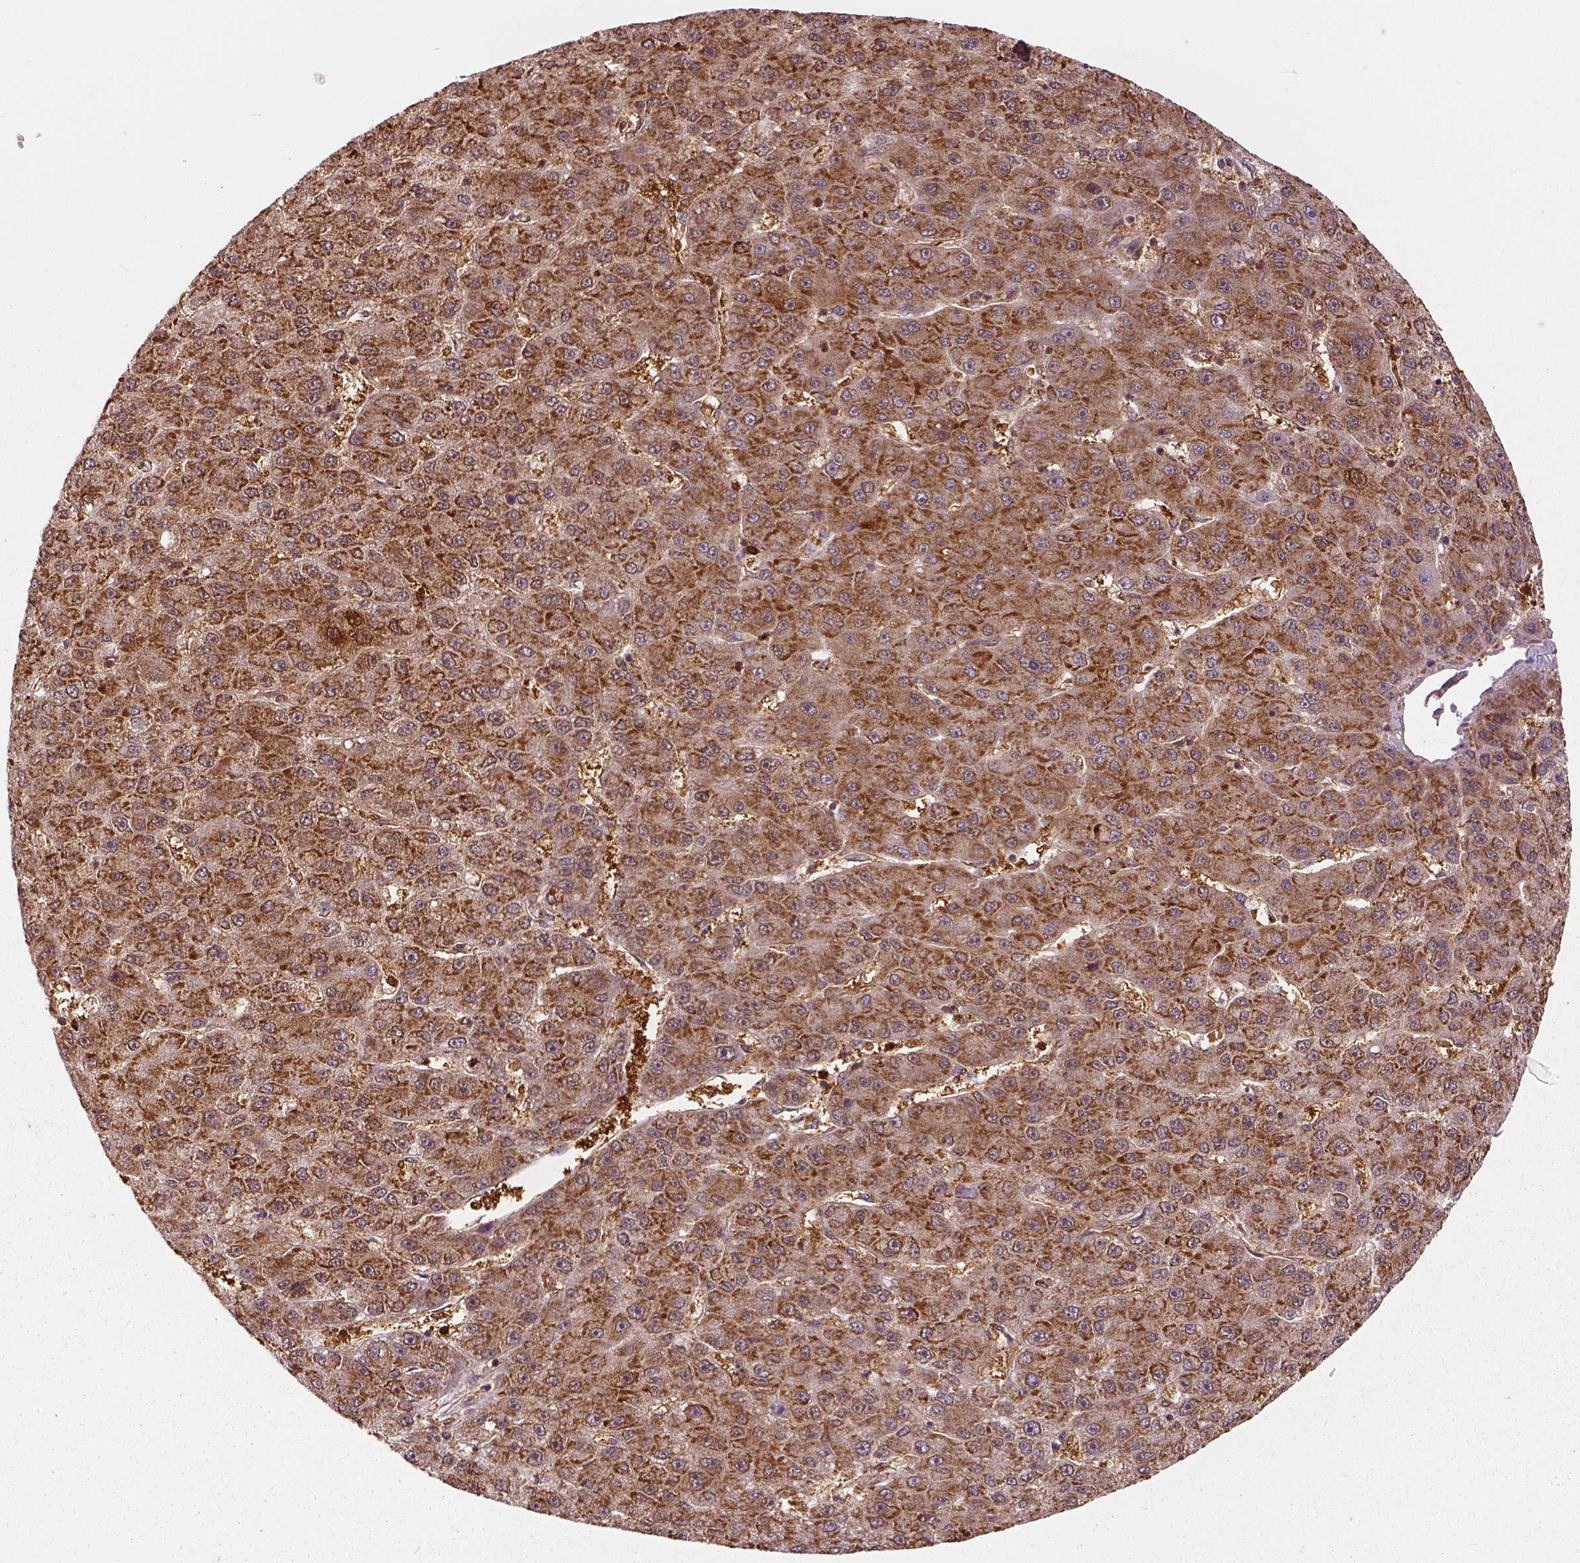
{"staining": {"intensity": "moderate", "quantity": ">75%", "location": "cytoplasmic/membranous"}, "tissue": "liver cancer", "cell_type": "Tumor cells", "image_type": "cancer", "snomed": [{"axis": "morphology", "description": "Carcinoma, Hepatocellular, NOS"}, {"axis": "topography", "description": "Liver"}], "caption": "Immunohistochemistry (IHC) staining of liver hepatocellular carcinoma, which demonstrates medium levels of moderate cytoplasmic/membranous positivity in about >75% of tumor cells indicating moderate cytoplasmic/membranous protein staining. The staining was performed using DAB (brown) for protein detection and nuclei were counterstained in hematoxylin (blue).", "gene": "GPI", "patient": {"sex": "male", "age": 67}}